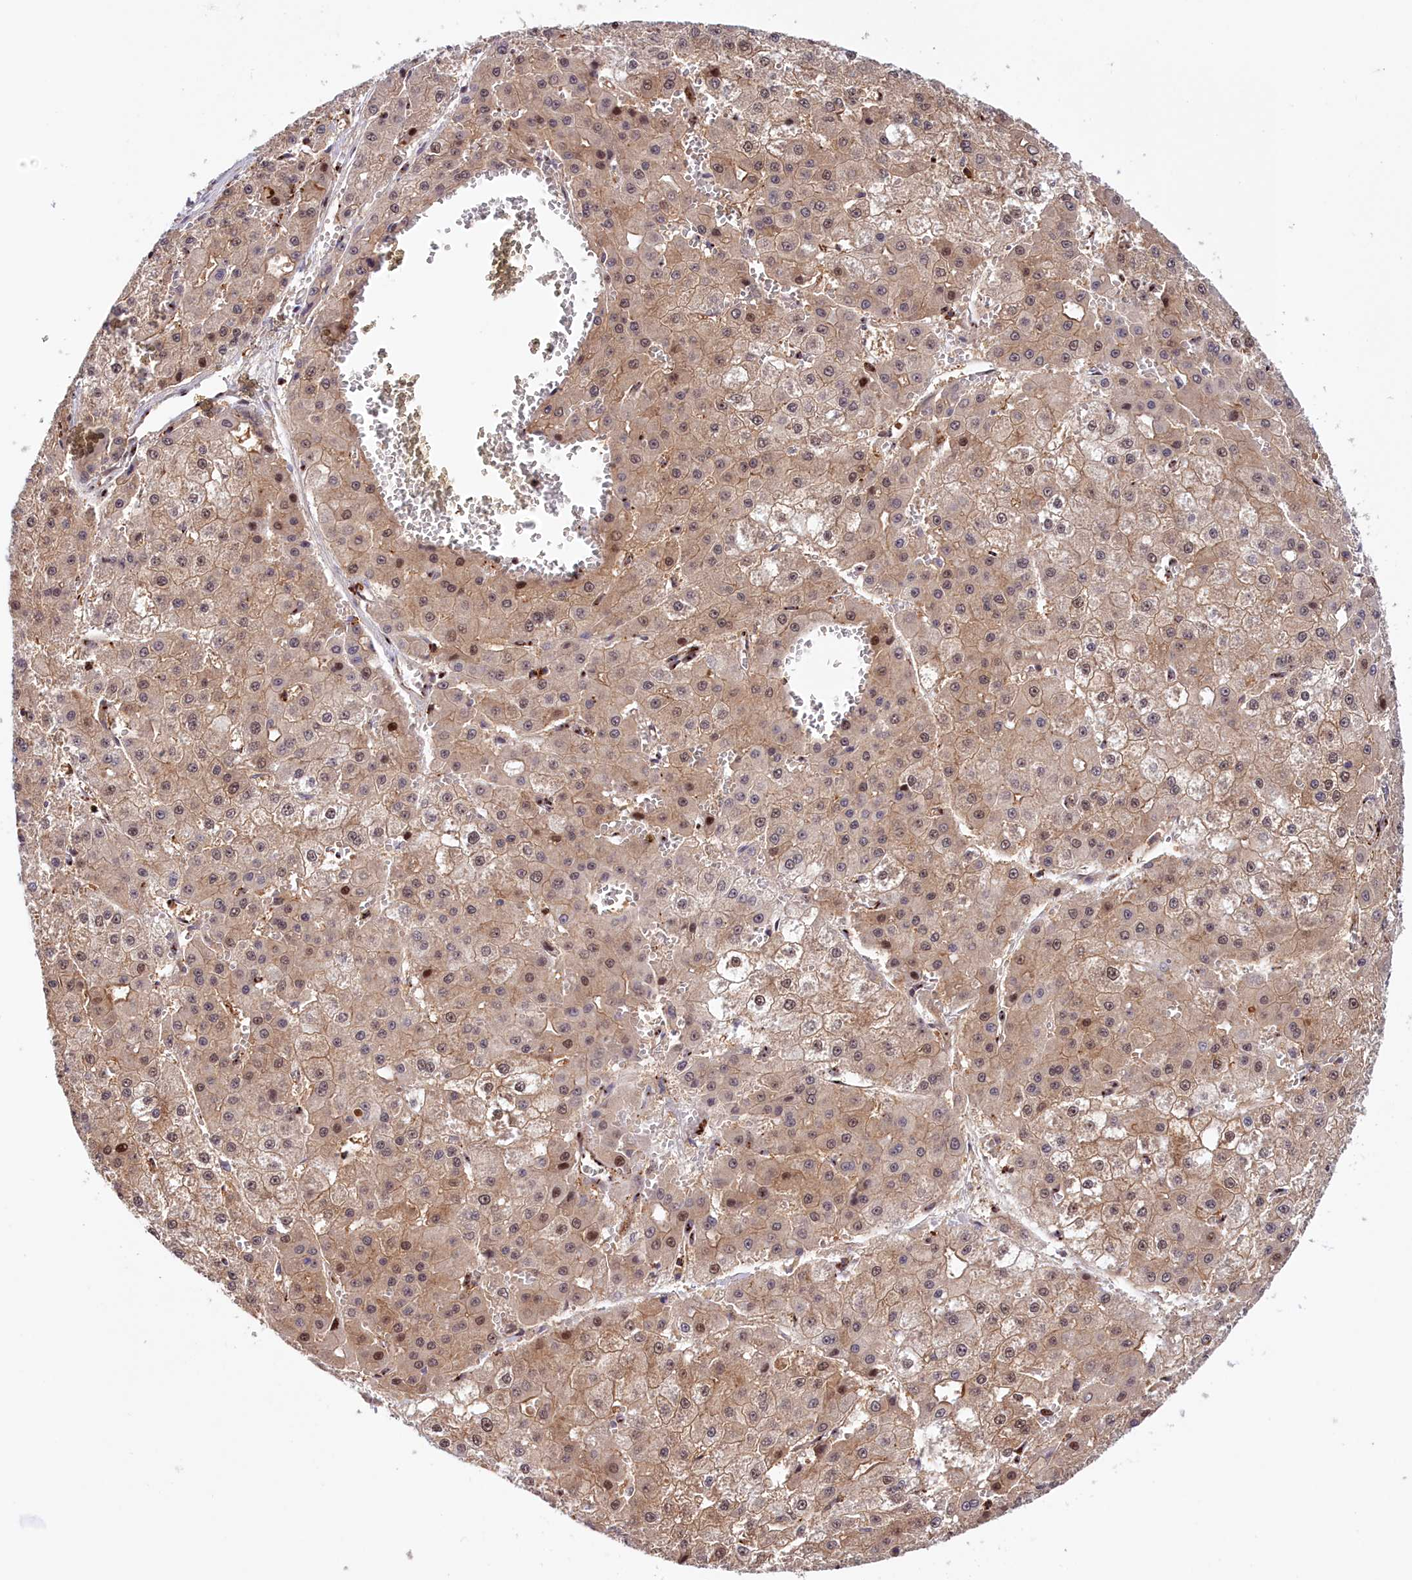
{"staining": {"intensity": "moderate", "quantity": "25%-75%", "location": "nuclear"}, "tissue": "liver cancer", "cell_type": "Tumor cells", "image_type": "cancer", "snomed": [{"axis": "morphology", "description": "Carcinoma, Hepatocellular, NOS"}, {"axis": "topography", "description": "Liver"}], "caption": "Immunohistochemistry of liver cancer demonstrates medium levels of moderate nuclear staining in approximately 25%-75% of tumor cells.", "gene": "NEURL4", "patient": {"sex": "male", "age": 47}}